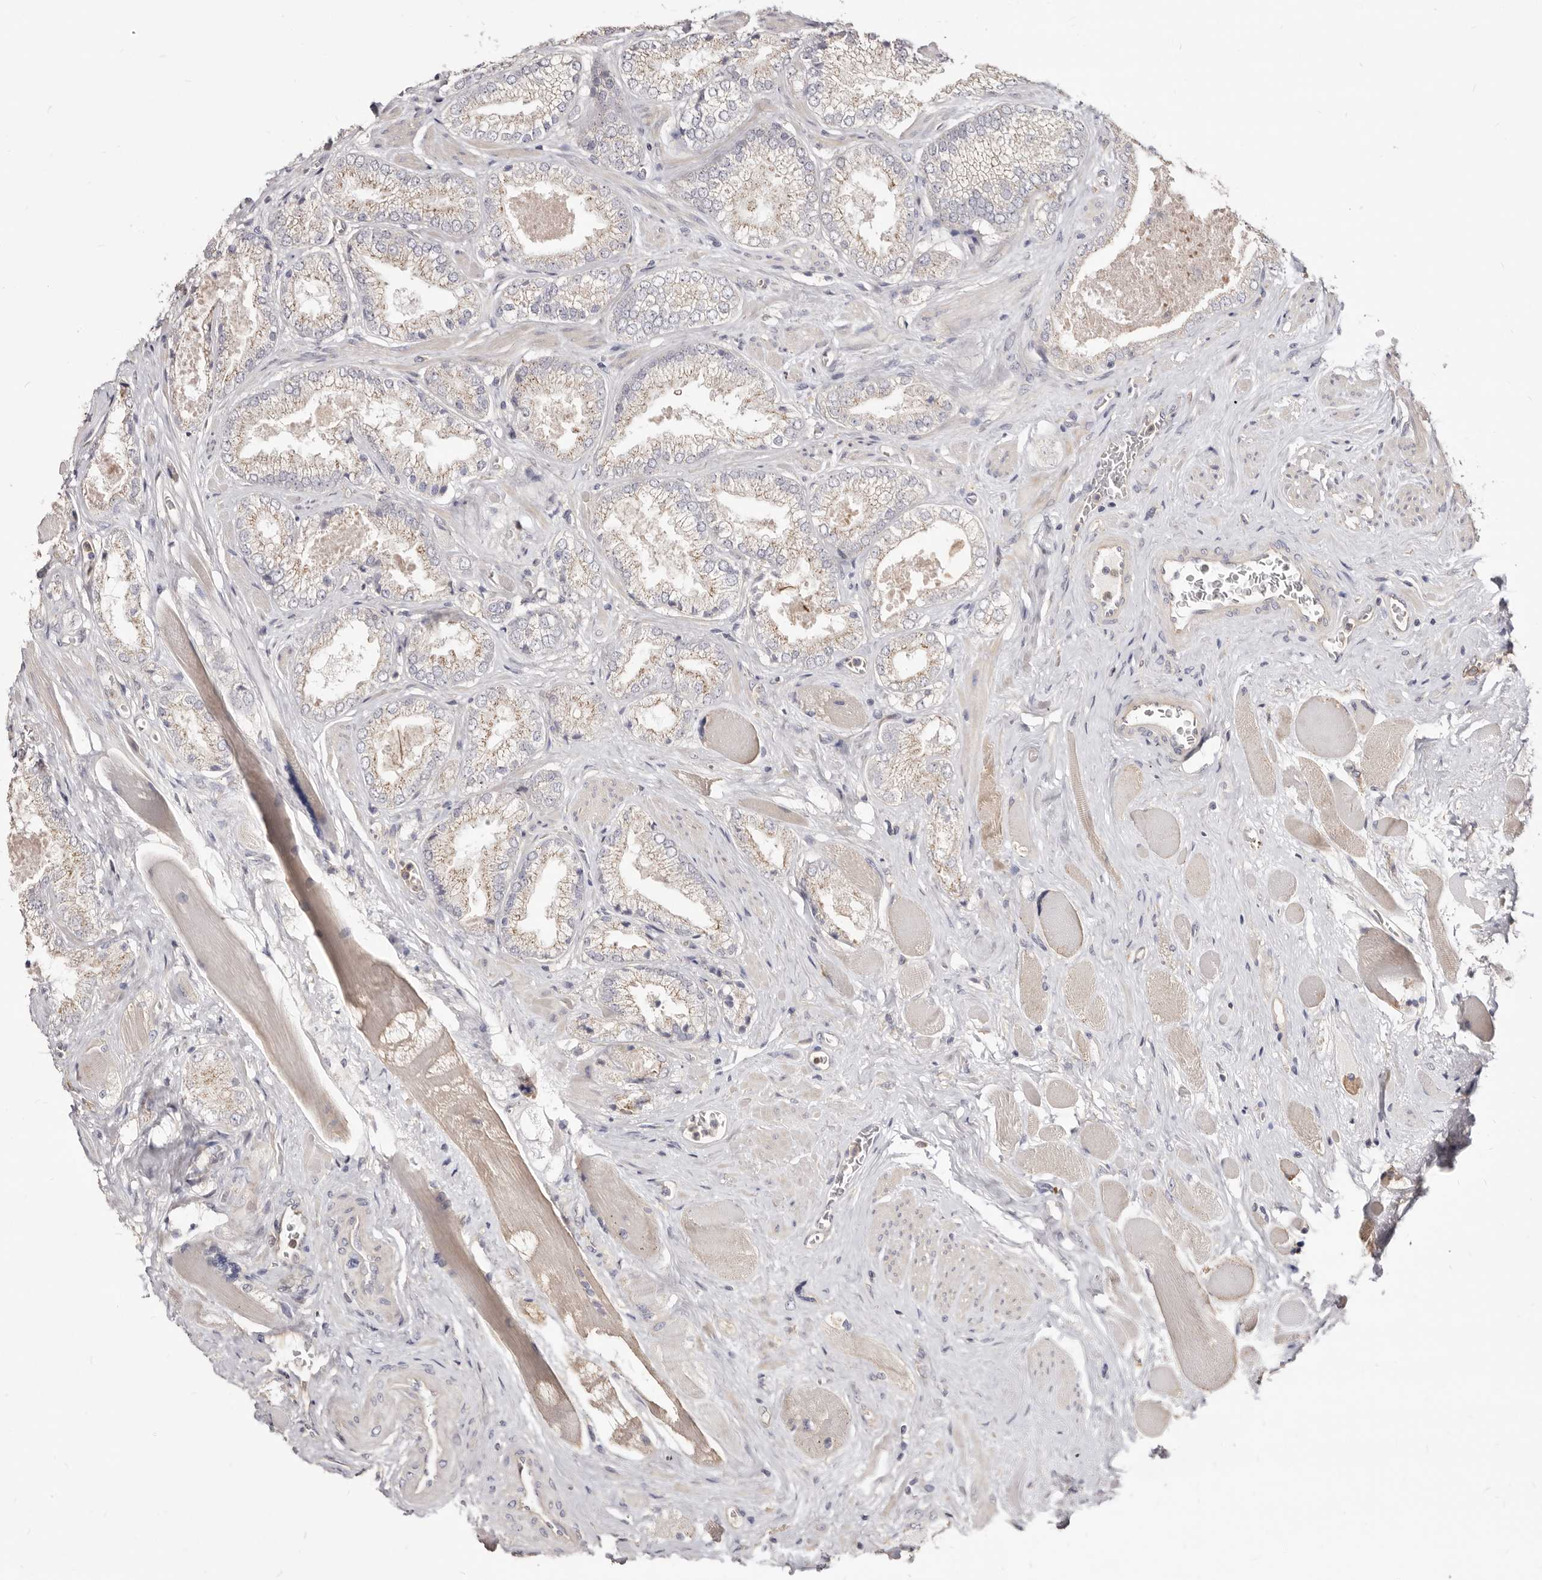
{"staining": {"intensity": "weak", "quantity": ">75%", "location": "cytoplasmic/membranous"}, "tissue": "prostate cancer", "cell_type": "Tumor cells", "image_type": "cancer", "snomed": [{"axis": "morphology", "description": "Adenocarcinoma, High grade"}, {"axis": "topography", "description": "Prostate"}], "caption": "A photomicrograph of high-grade adenocarcinoma (prostate) stained for a protein demonstrates weak cytoplasmic/membranous brown staining in tumor cells.", "gene": "LRRC25", "patient": {"sex": "male", "age": 58}}